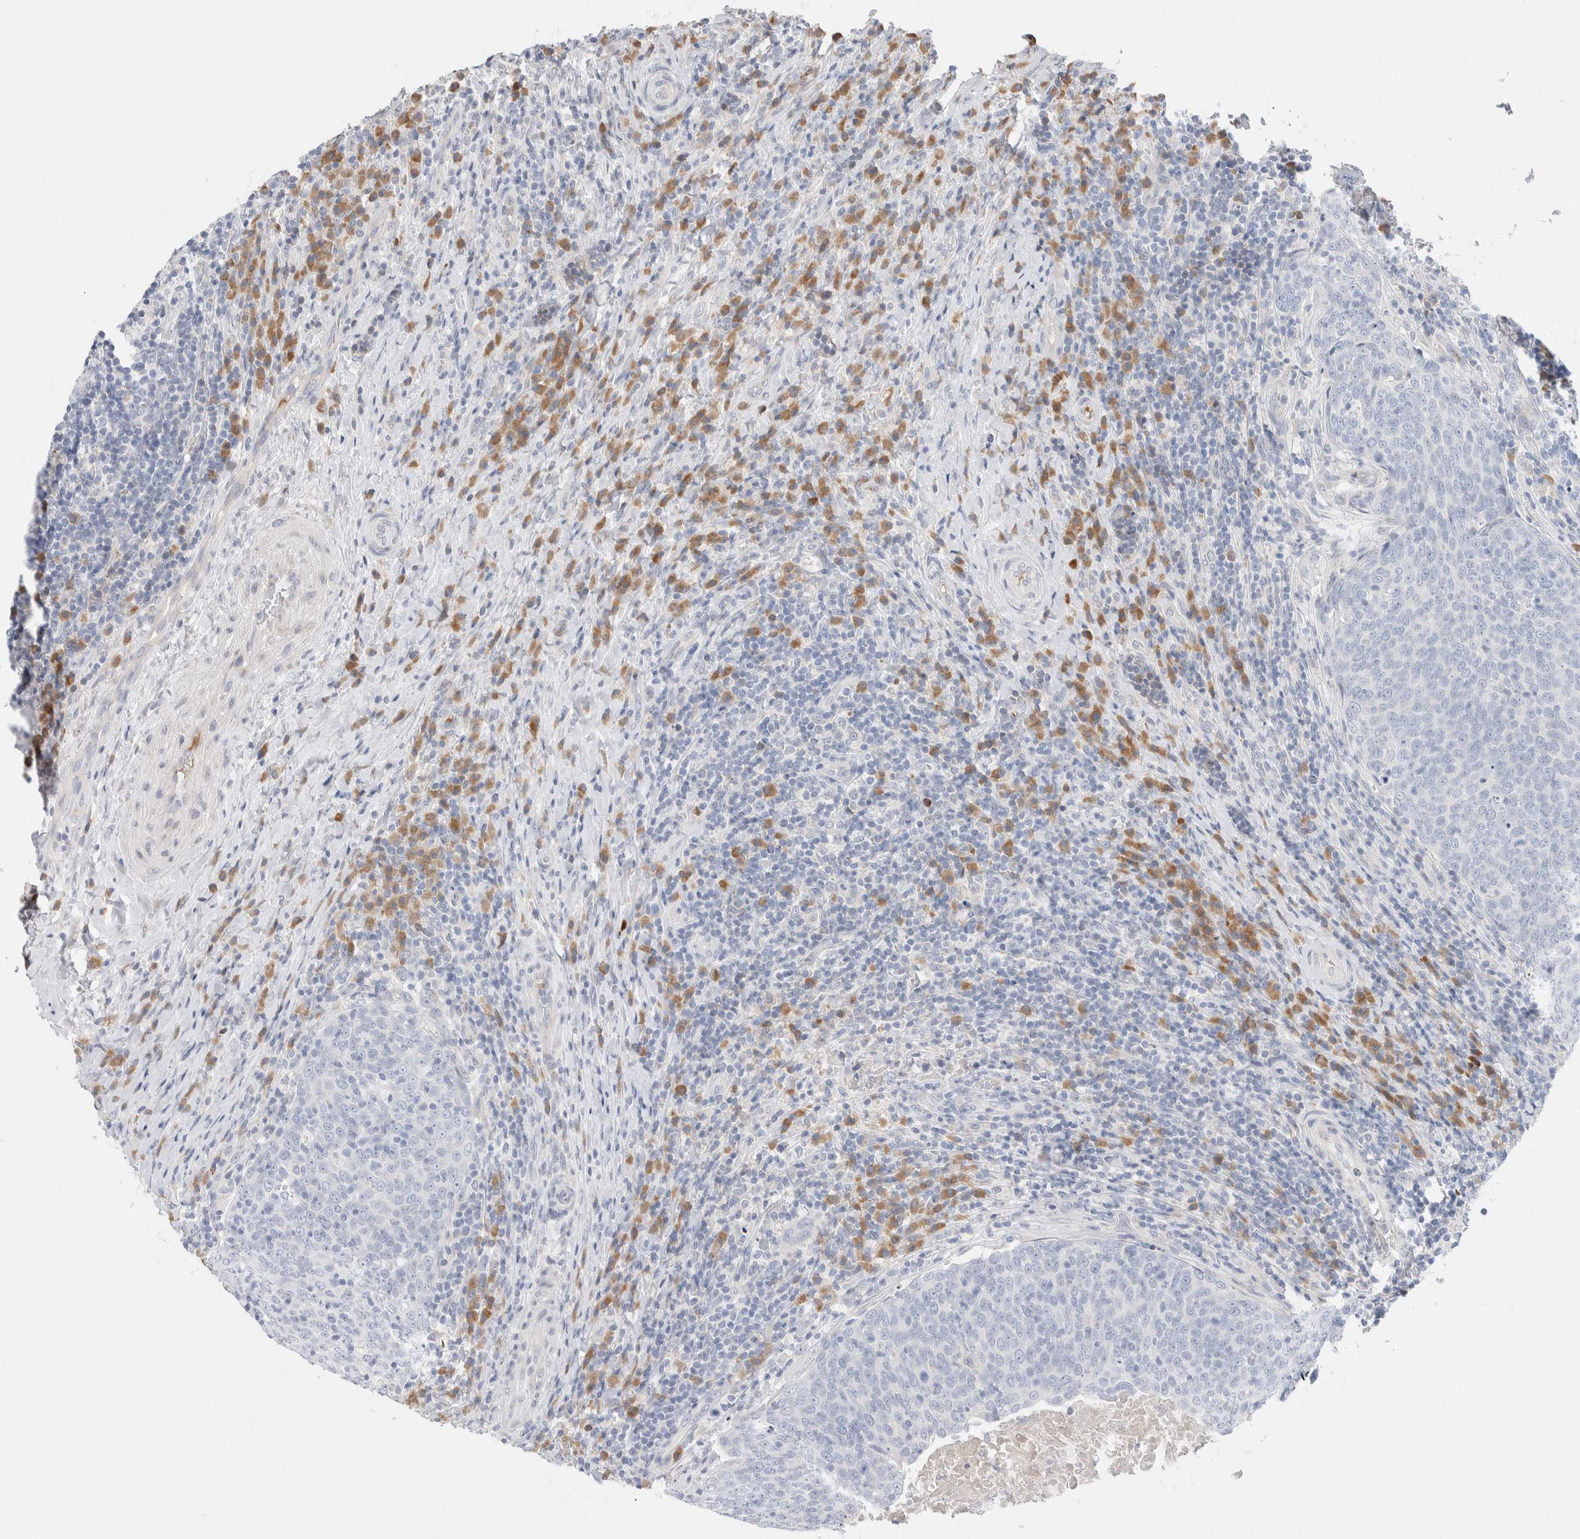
{"staining": {"intensity": "negative", "quantity": "none", "location": "none"}, "tissue": "head and neck cancer", "cell_type": "Tumor cells", "image_type": "cancer", "snomed": [{"axis": "morphology", "description": "Squamous cell carcinoma, NOS"}, {"axis": "morphology", "description": "Squamous cell carcinoma, metastatic, NOS"}, {"axis": "topography", "description": "Lymph node"}, {"axis": "topography", "description": "Head-Neck"}], "caption": "A high-resolution histopathology image shows IHC staining of squamous cell carcinoma (head and neck), which shows no significant expression in tumor cells. Nuclei are stained in blue.", "gene": "RUSF1", "patient": {"sex": "male", "age": 62}}